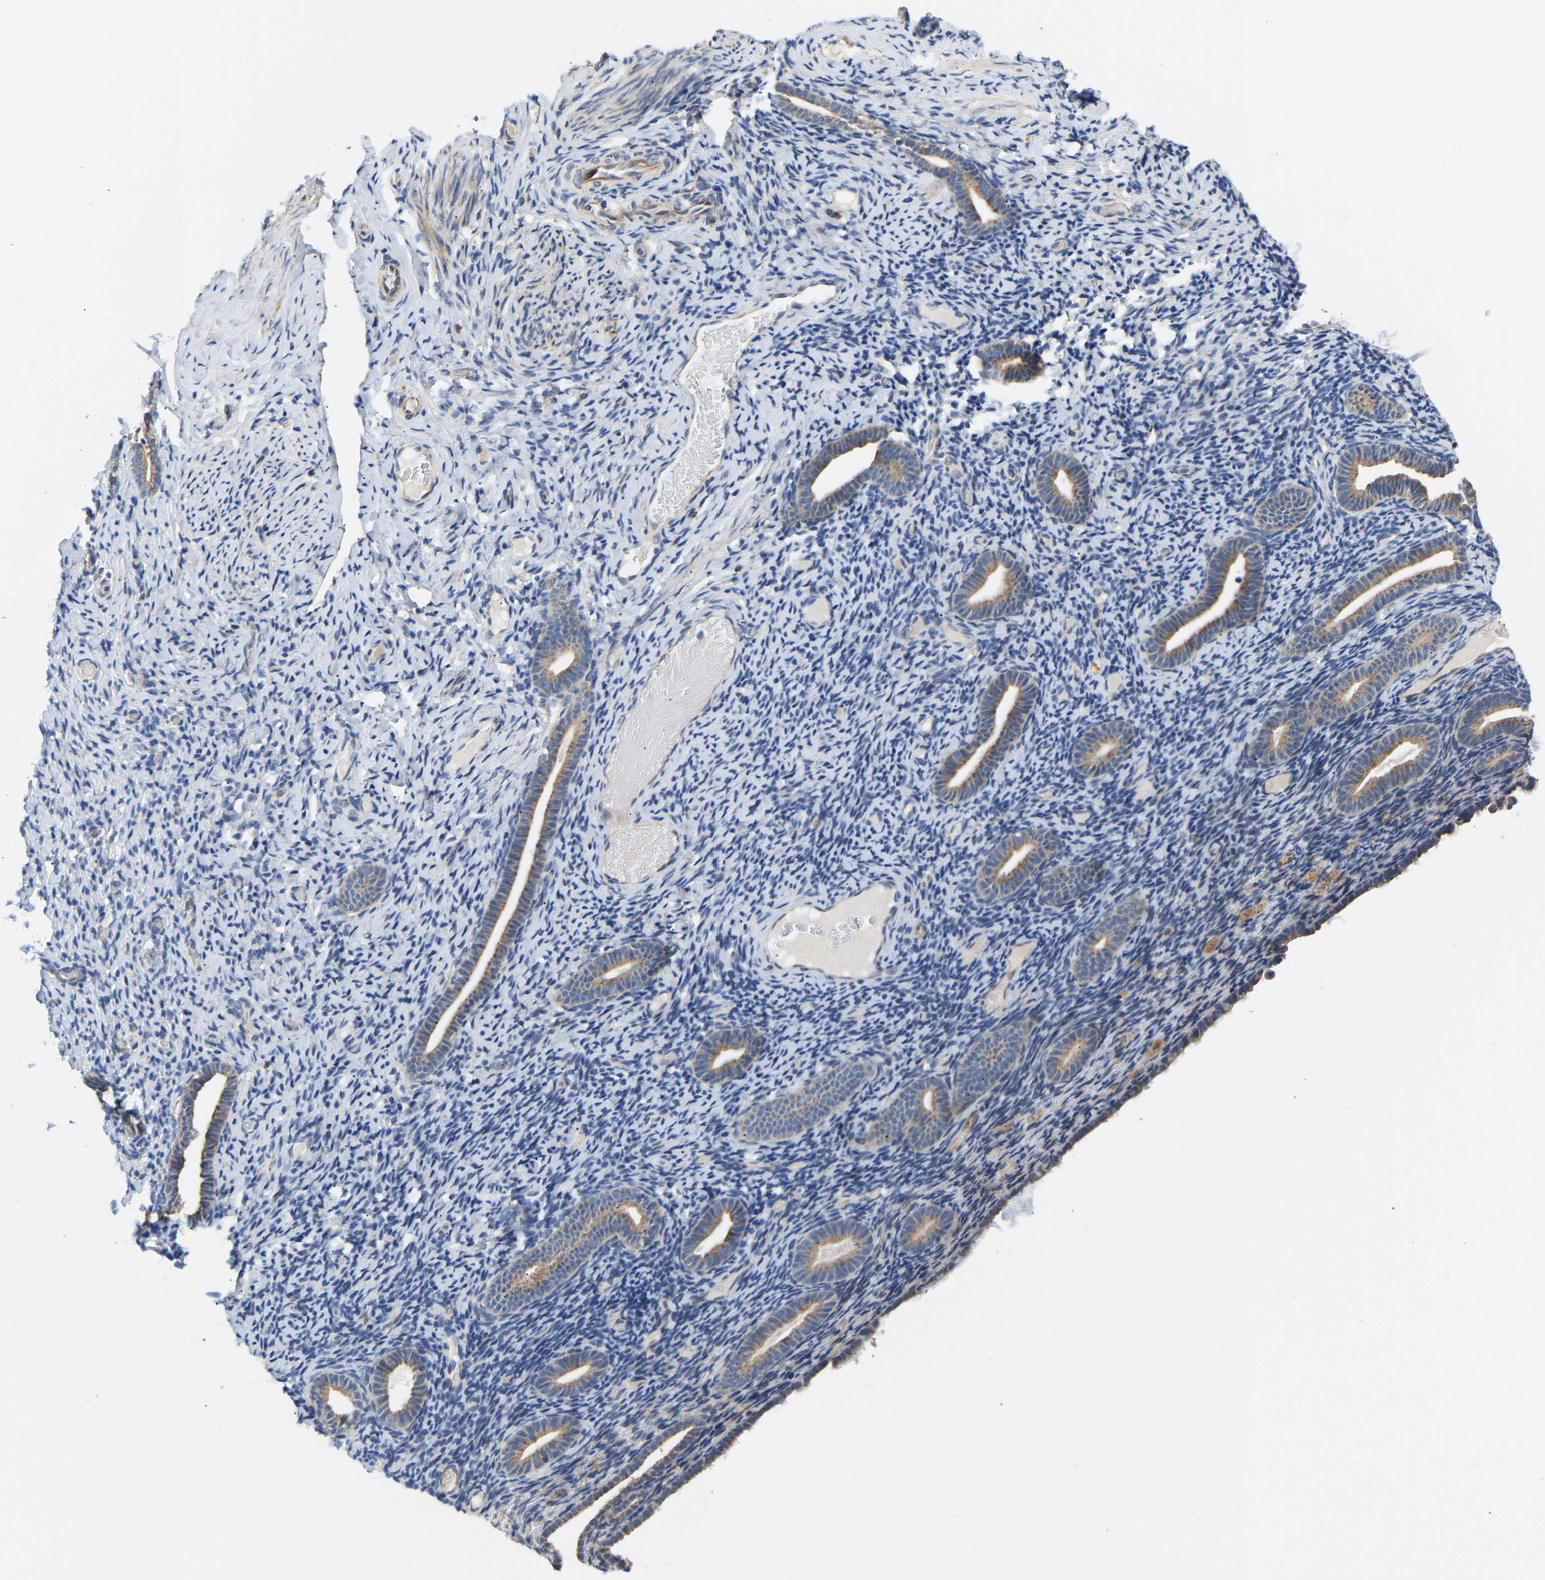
{"staining": {"intensity": "negative", "quantity": "none", "location": "none"}, "tissue": "endometrium", "cell_type": "Cells in endometrial stroma", "image_type": "normal", "snomed": [{"axis": "morphology", "description": "Normal tissue, NOS"}, {"axis": "topography", "description": "Endometrium"}], "caption": "Histopathology image shows no significant protein positivity in cells in endometrial stroma of benign endometrium.", "gene": "TMEM168", "patient": {"sex": "female", "age": 51}}